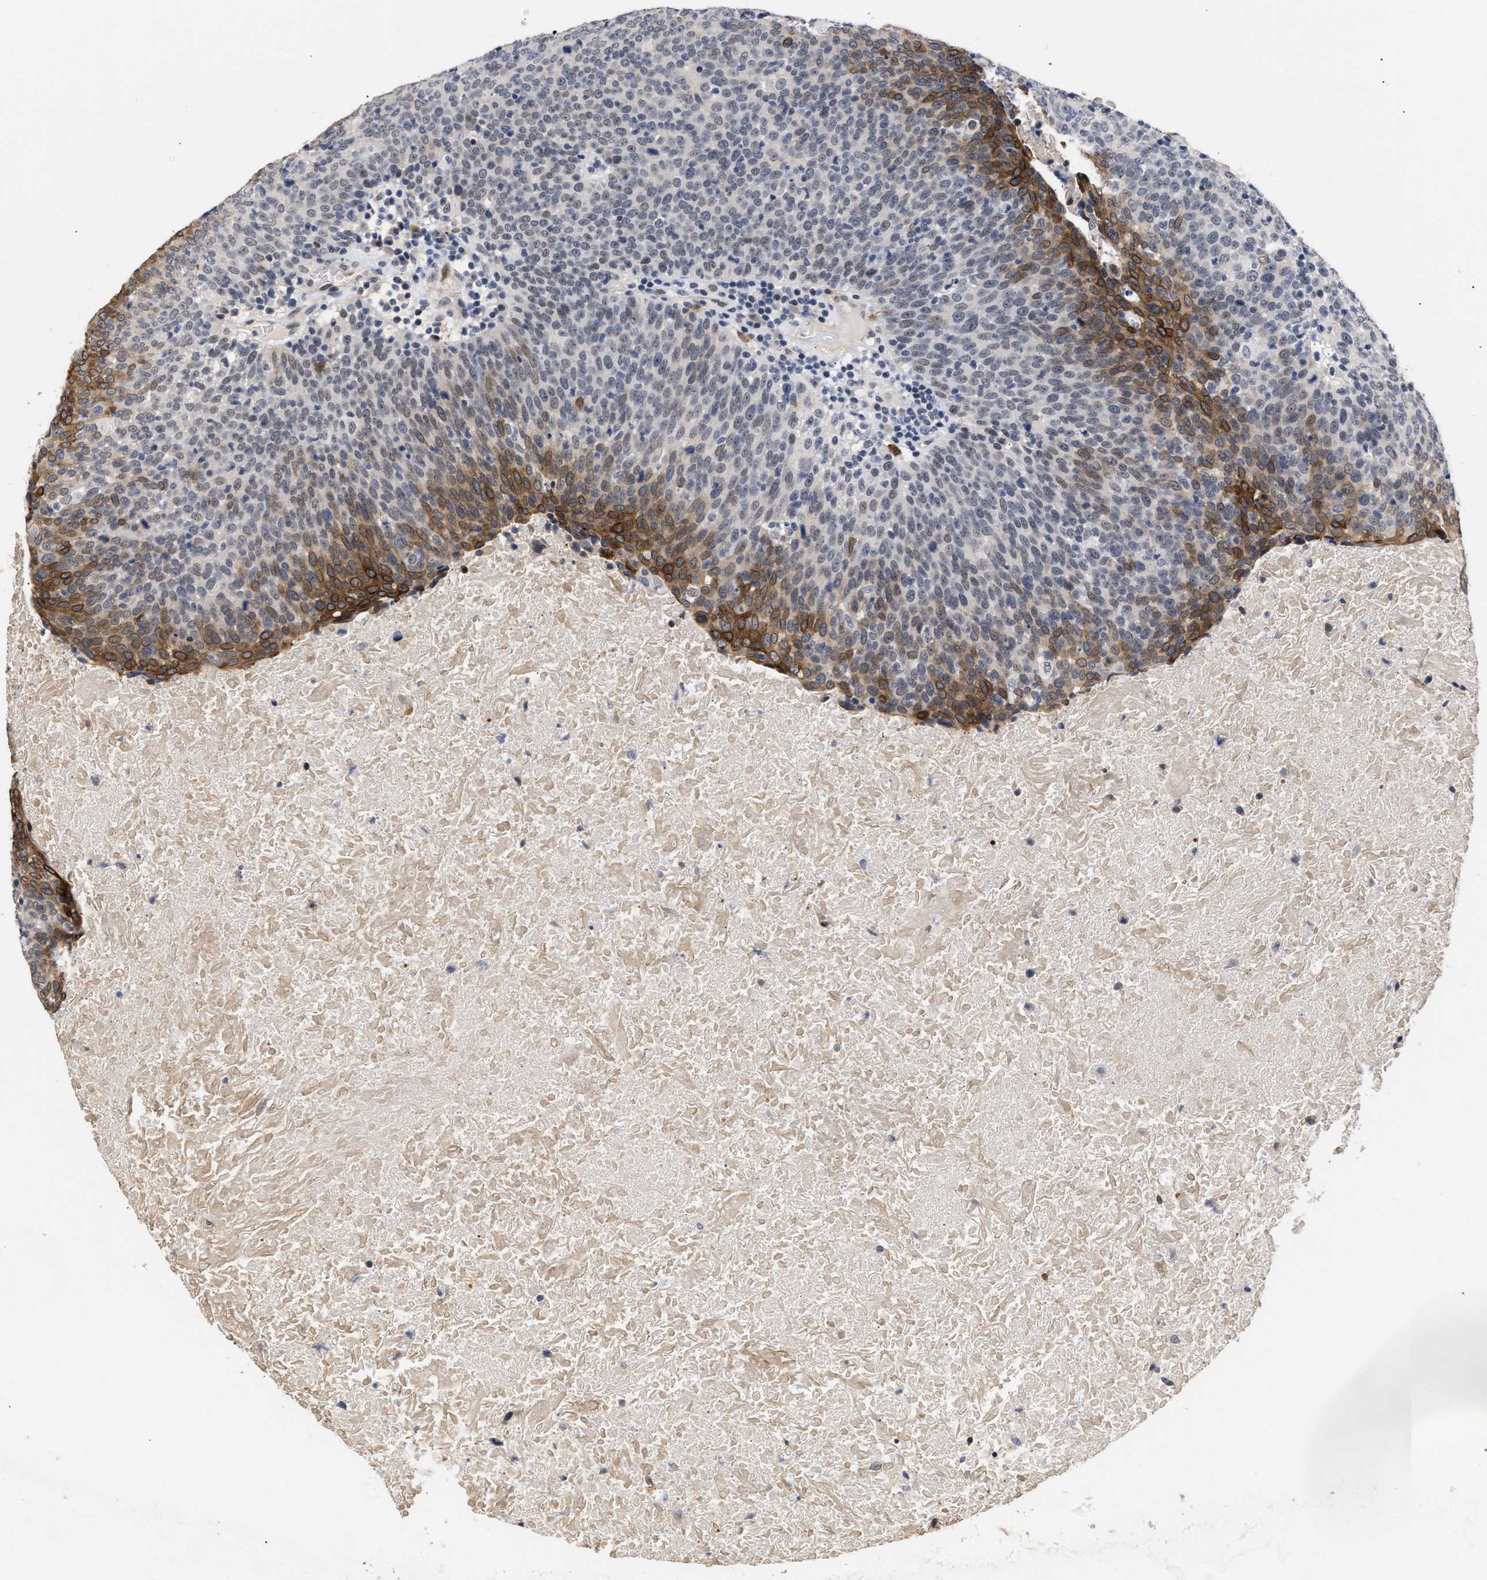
{"staining": {"intensity": "moderate", "quantity": "<25%", "location": "cytoplasmic/membranous"}, "tissue": "head and neck cancer", "cell_type": "Tumor cells", "image_type": "cancer", "snomed": [{"axis": "morphology", "description": "Squamous cell carcinoma, NOS"}, {"axis": "morphology", "description": "Squamous cell carcinoma, metastatic, NOS"}, {"axis": "topography", "description": "Lymph node"}, {"axis": "topography", "description": "Head-Neck"}], "caption": "Protein expression analysis of squamous cell carcinoma (head and neck) reveals moderate cytoplasmic/membranous positivity in approximately <25% of tumor cells.", "gene": "AHNAK2", "patient": {"sex": "male", "age": 62}}